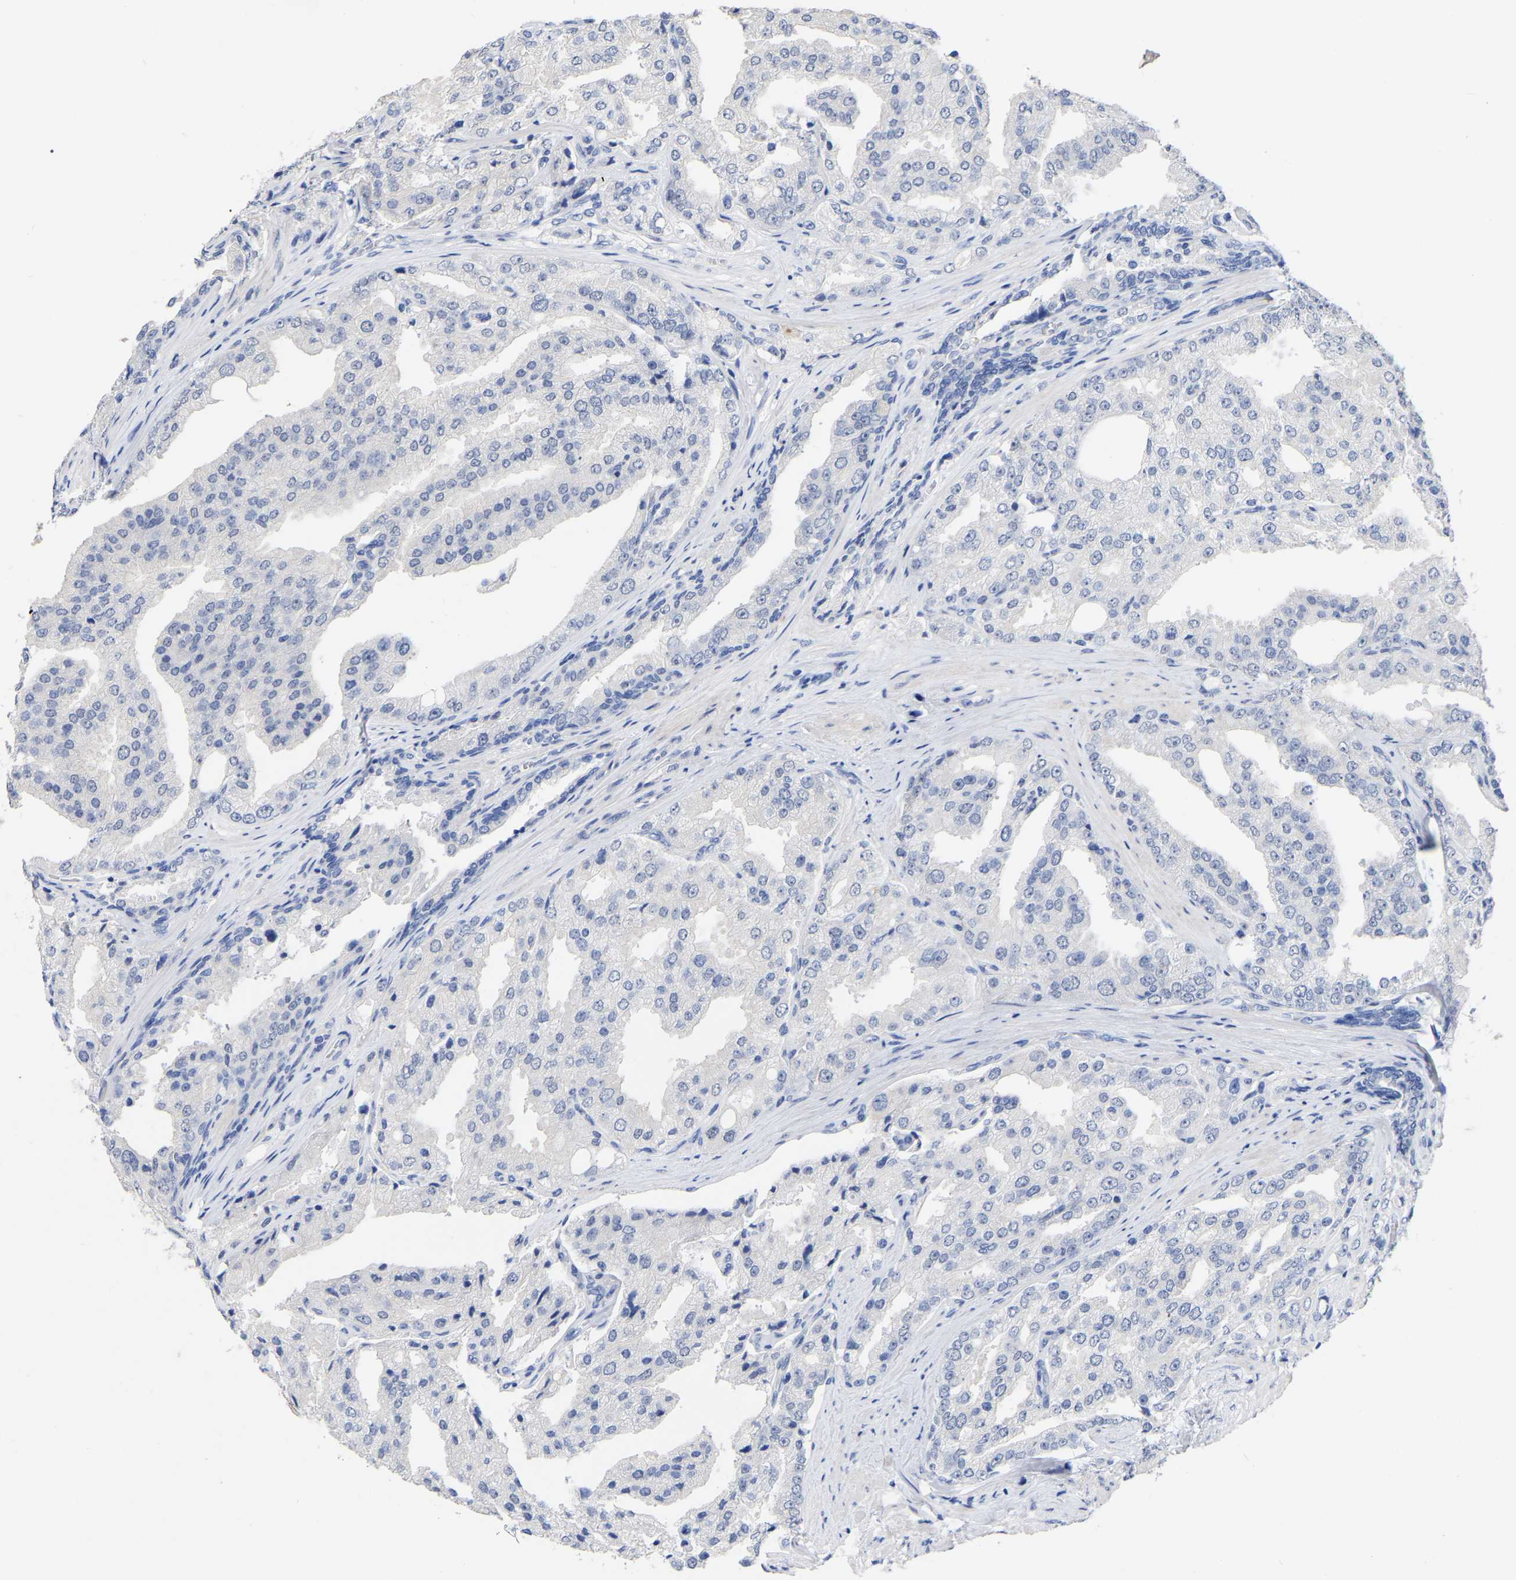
{"staining": {"intensity": "negative", "quantity": "none", "location": "none"}, "tissue": "prostate cancer", "cell_type": "Tumor cells", "image_type": "cancer", "snomed": [{"axis": "morphology", "description": "Adenocarcinoma, High grade"}, {"axis": "topography", "description": "Prostate"}], "caption": "The image displays no significant staining in tumor cells of adenocarcinoma (high-grade) (prostate).", "gene": "ANXA13", "patient": {"sex": "male", "age": 50}}